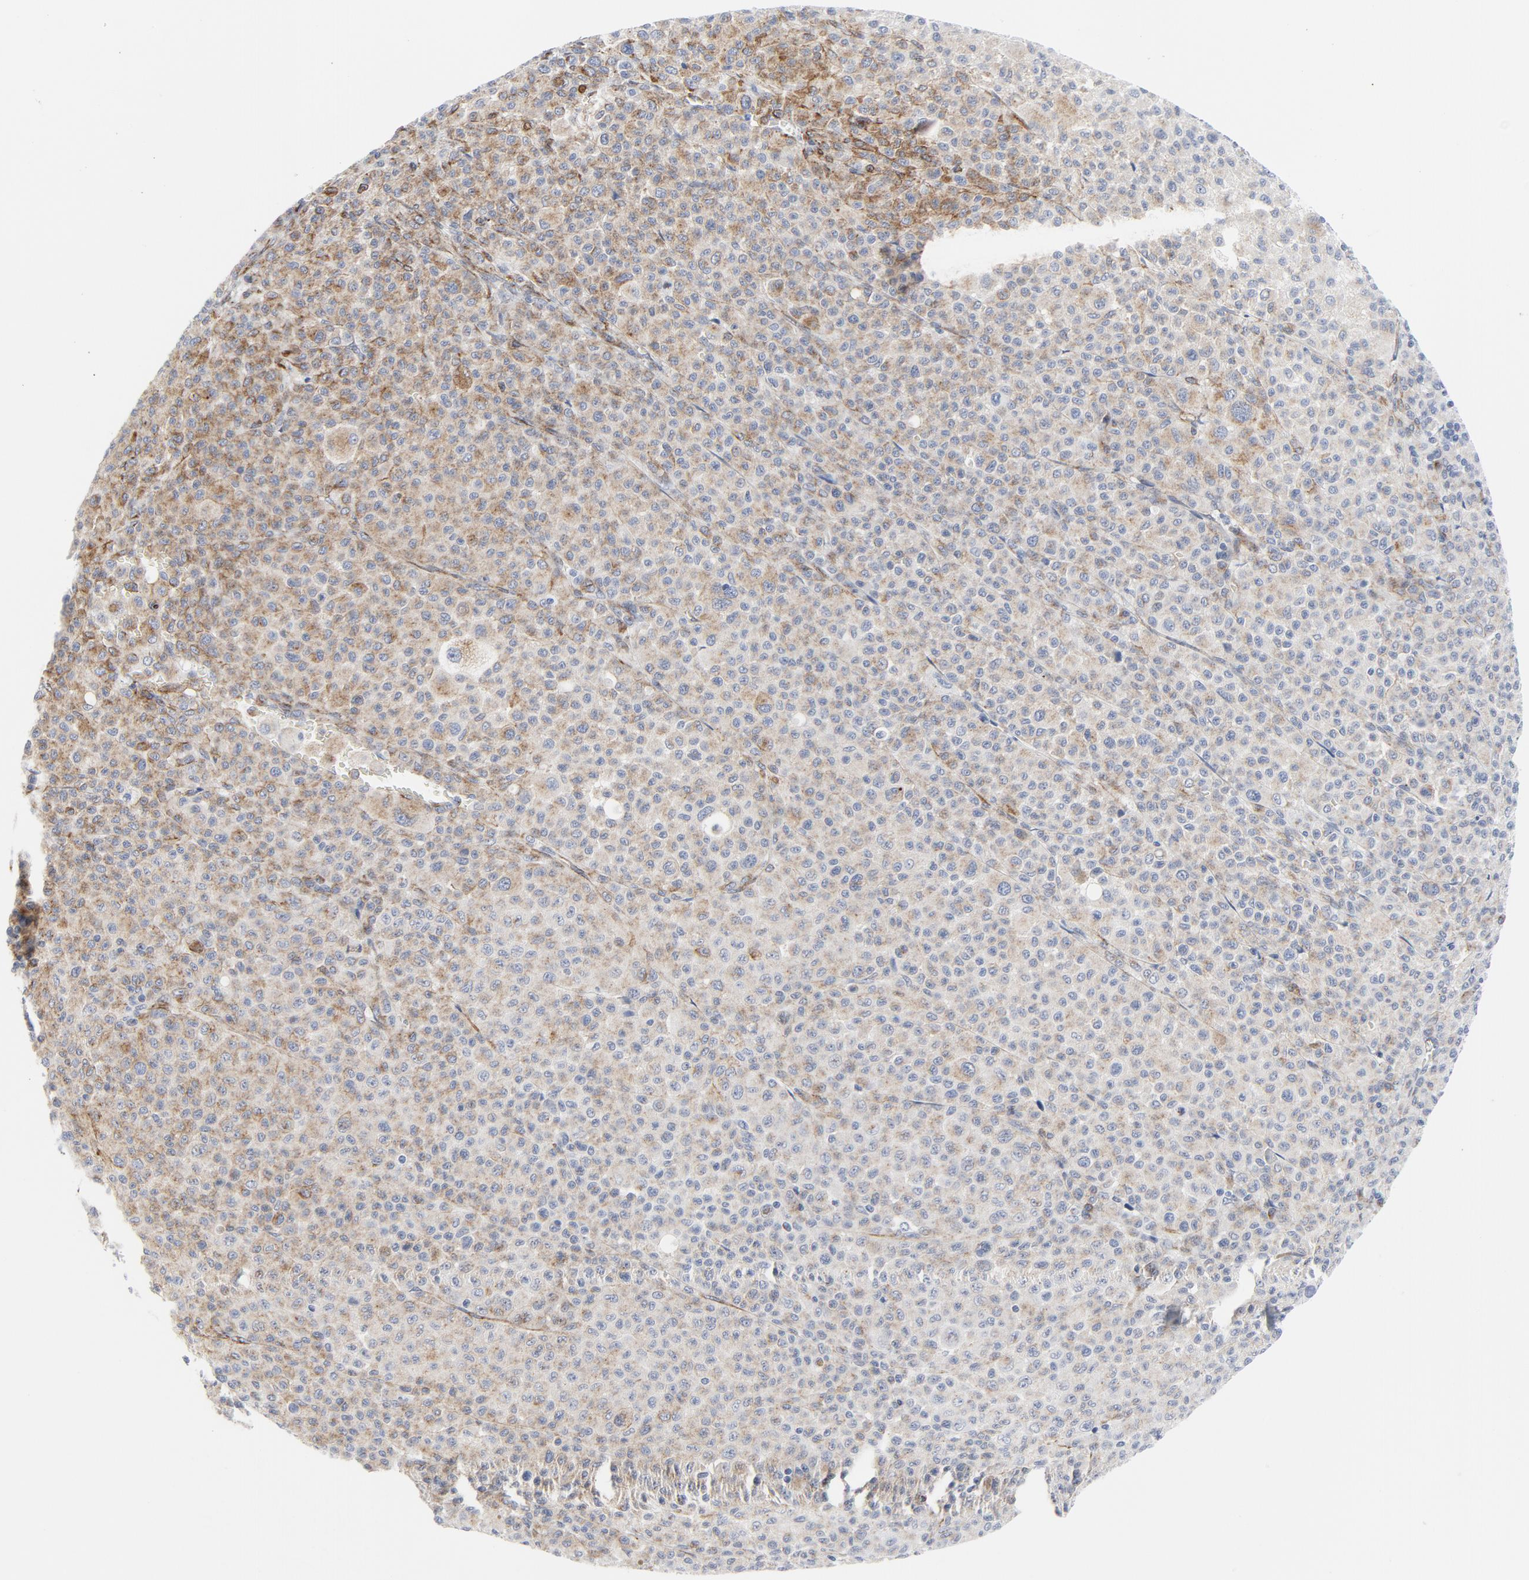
{"staining": {"intensity": "moderate", "quantity": "25%-75%", "location": "cytoplasmic/membranous"}, "tissue": "melanoma", "cell_type": "Tumor cells", "image_type": "cancer", "snomed": [{"axis": "morphology", "description": "Malignant melanoma, Metastatic site"}, {"axis": "topography", "description": "Skin"}], "caption": "Moderate cytoplasmic/membranous staining is identified in approximately 25%-75% of tumor cells in malignant melanoma (metastatic site). (DAB (3,3'-diaminobenzidine) IHC with brightfield microscopy, high magnification).", "gene": "TUBB1", "patient": {"sex": "female", "age": 74}}